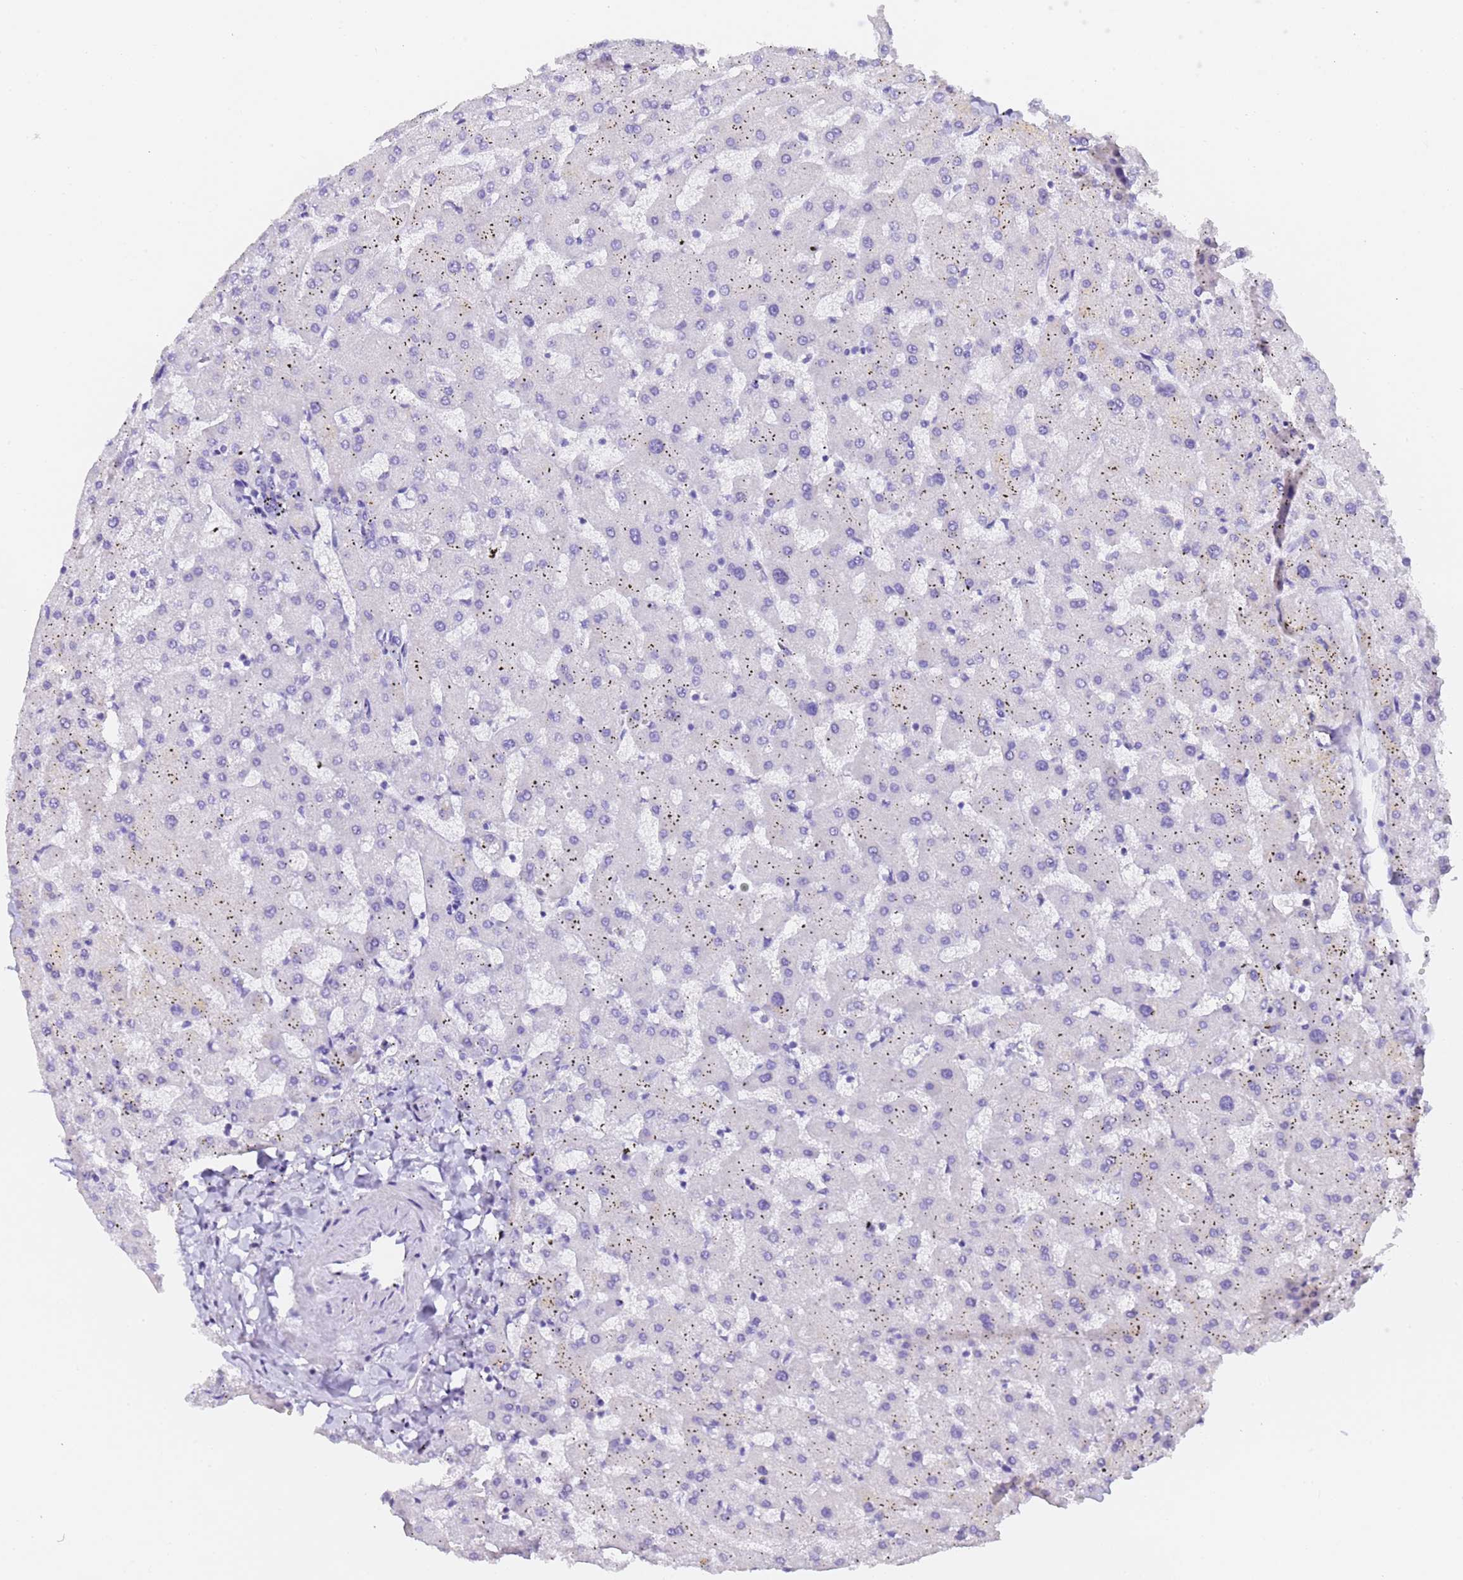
{"staining": {"intensity": "negative", "quantity": "none", "location": "none"}, "tissue": "liver", "cell_type": "Cholangiocytes", "image_type": "normal", "snomed": [{"axis": "morphology", "description": "Normal tissue, NOS"}, {"axis": "topography", "description": "Liver"}], "caption": "Immunohistochemical staining of benign human liver displays no significant positivity in cholangiocytes.", "gene": "GABRA1", "patient": {"sex": "female", "age": 63}}